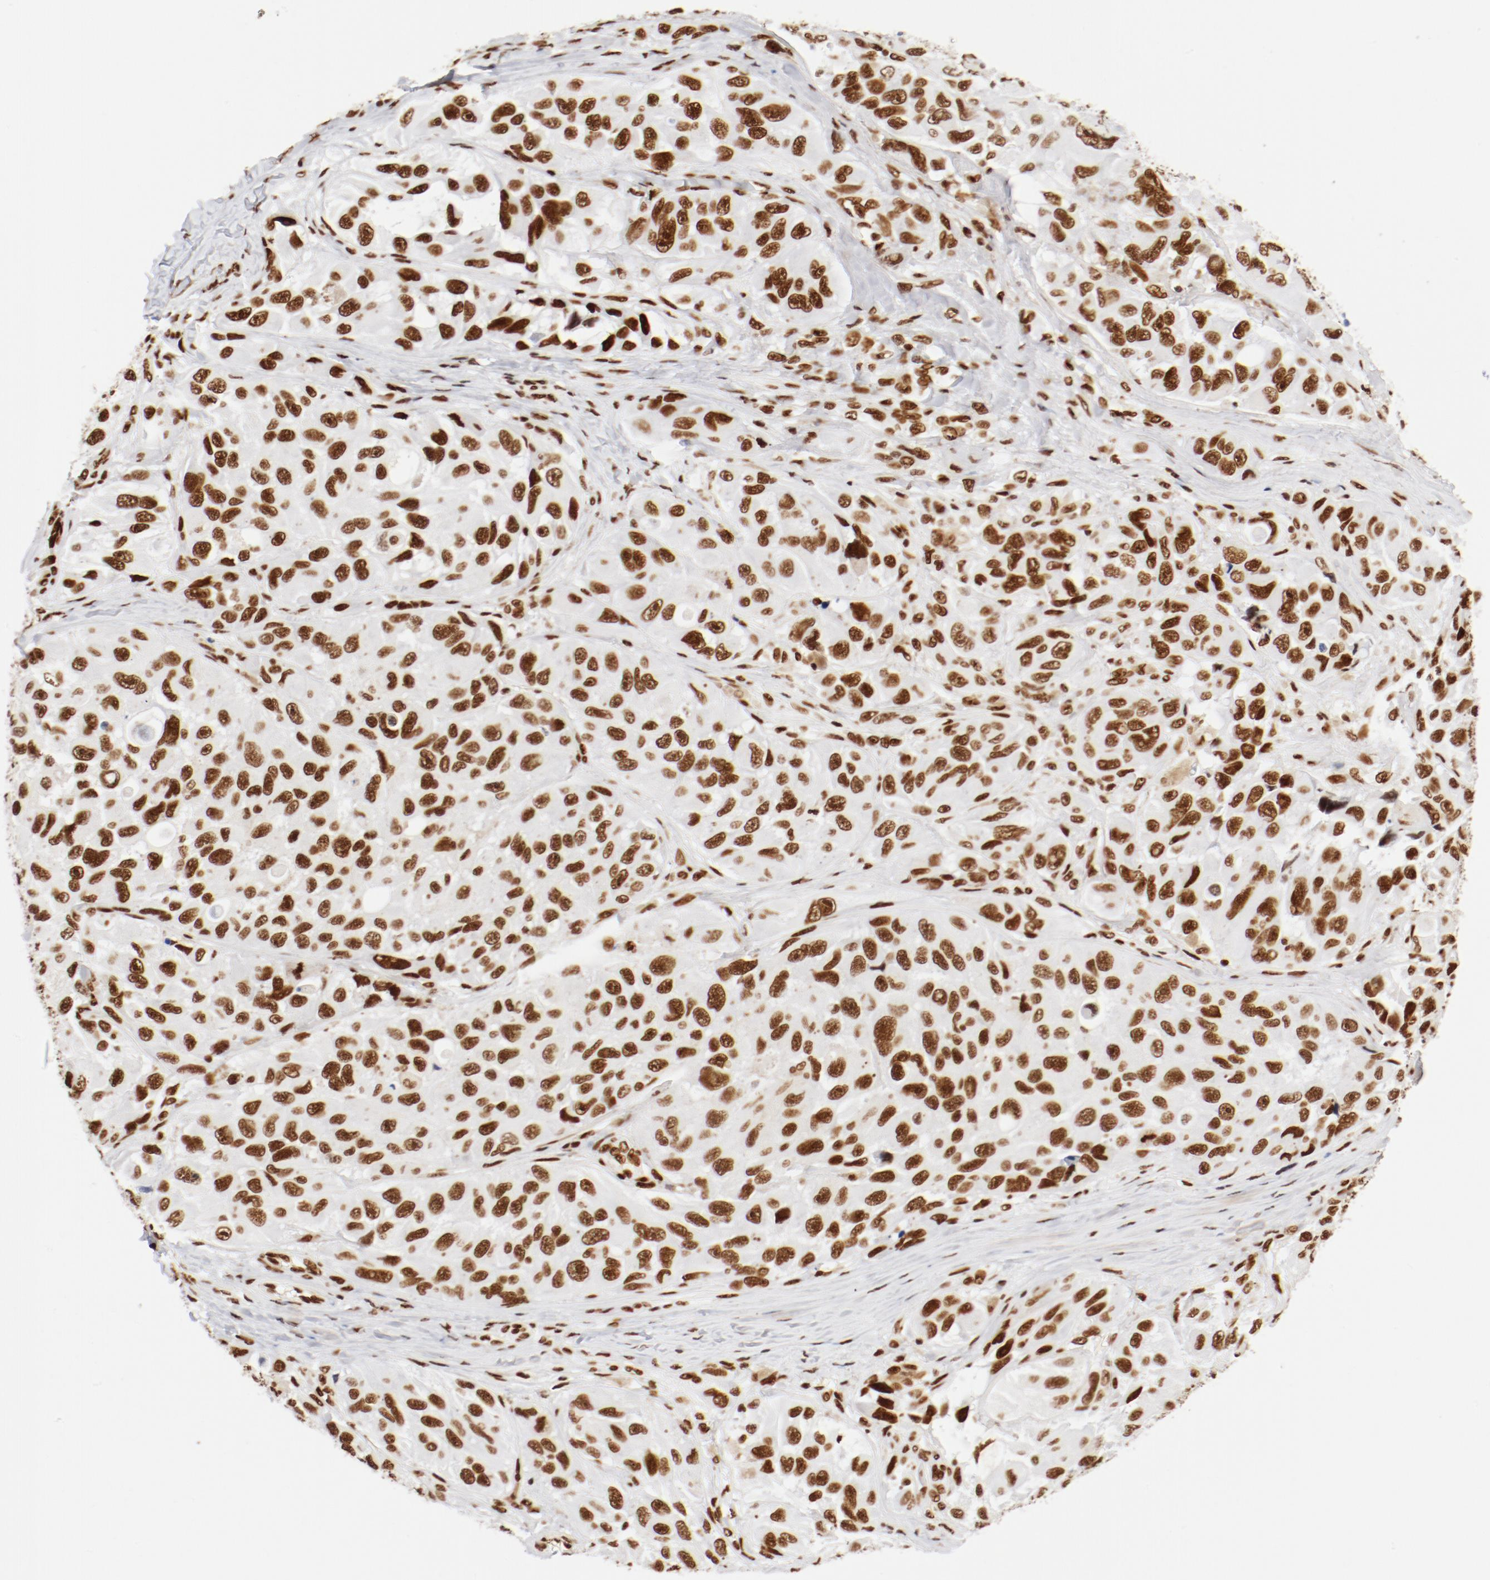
{"staining": {"intensity": "strong", "quantity": ">75%", "location": "nuclear"}, "tissue": "melanoma", "cell_type": "Tumor cells", "image_type": "cancer", "snomed": [{"axis": "morphology", "description": "Malignant melanoma, NOS"}, {"axis": "topography", "description": "Skin"}], "caption": "Malignant melanoma stained for a protein (brown) reveals strong nuclear positive positivity in approximately >75% of tumor cells.", "gene": "CTBP1", "patient": {"sex": "female", "age": 73}}